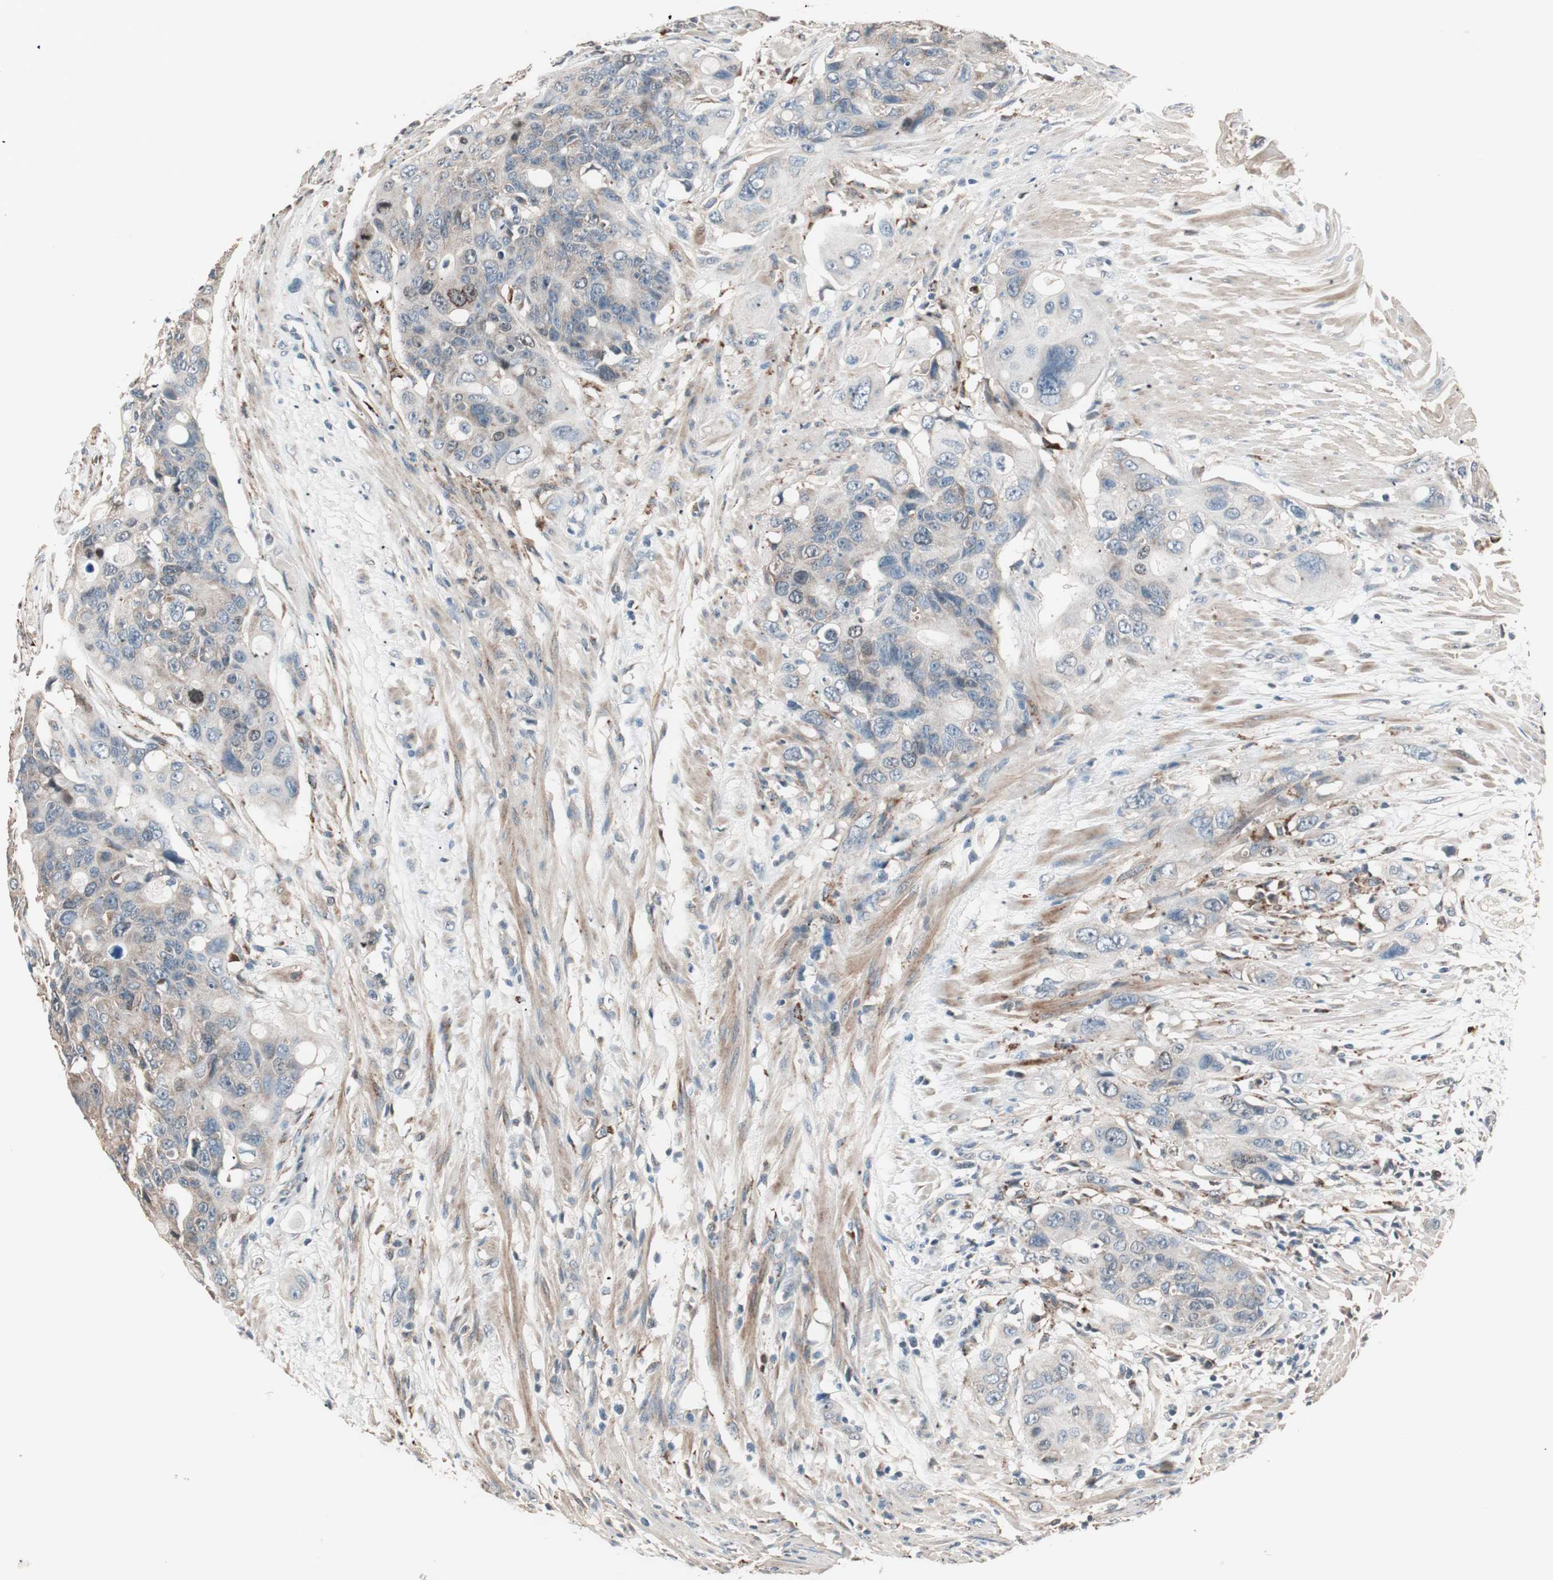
{"staining": {"intensity": "moderate", "quantity": ">75%", "location": "cytoplasmic/membranous"}, "tissue": "colorectal cancer", "cell_type": "Tumor cells", "image_type": "cancer", "snomed": [{"axis": "morphology", "description": "Adenocarcinoma, NOS"}, {"axis": "topography", "description": "Colon"}], "caption": "This histopathology image shows colorectal cancer (adenocarcinoma) stained with immunohistochemistry to label a protein in brown. The cytoplasmic/membranous of tumor cells show moderate positivity for the protein. Nuclei are counter-stained blue.", "gene": "NFRKB", "patient": {"sex": "female", "age": 57}}